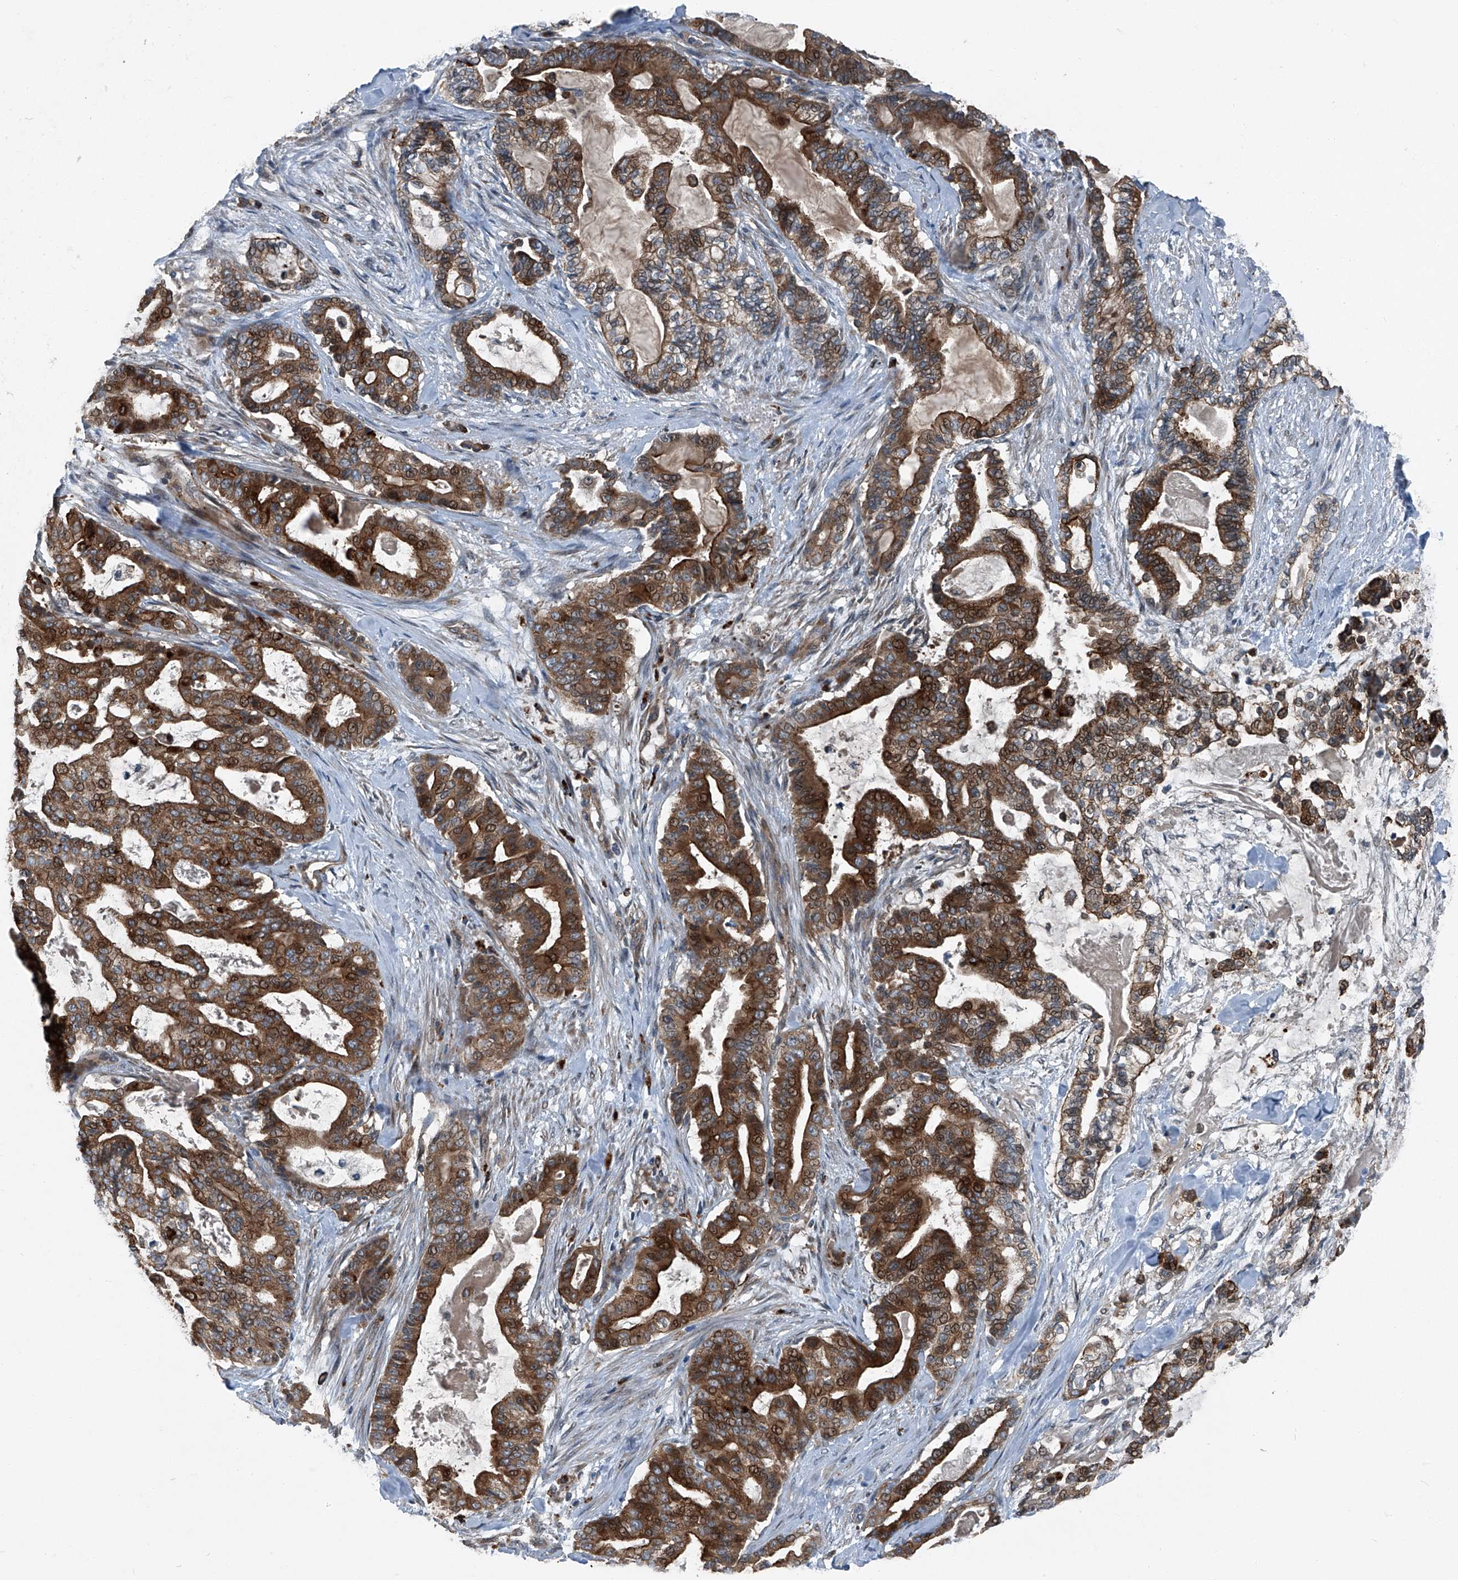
{"staining": {"intensity": "strong", "quantity": ">75%", "location": "cytoplasmic/membranous"}, "tissue": "pancreatic cancer", "cell_type": "Tumor cells", "image_type": "cancer", "snomed": [{"axis": "morphology", "description": "Adenocarcinoma, NOS"}, {"axis": "topography", "description": "Pancreas"}], "caption": "IHC histopathology image of pancreatic cancer (adenocarcinoma) stained for a protein (brown), which exhibits high levels of strong cytoplasmic/membranous expression in approximately >75% of tumor cells.", "gene": "SENP2", "patient": {"sex": "male", "age": 63}}